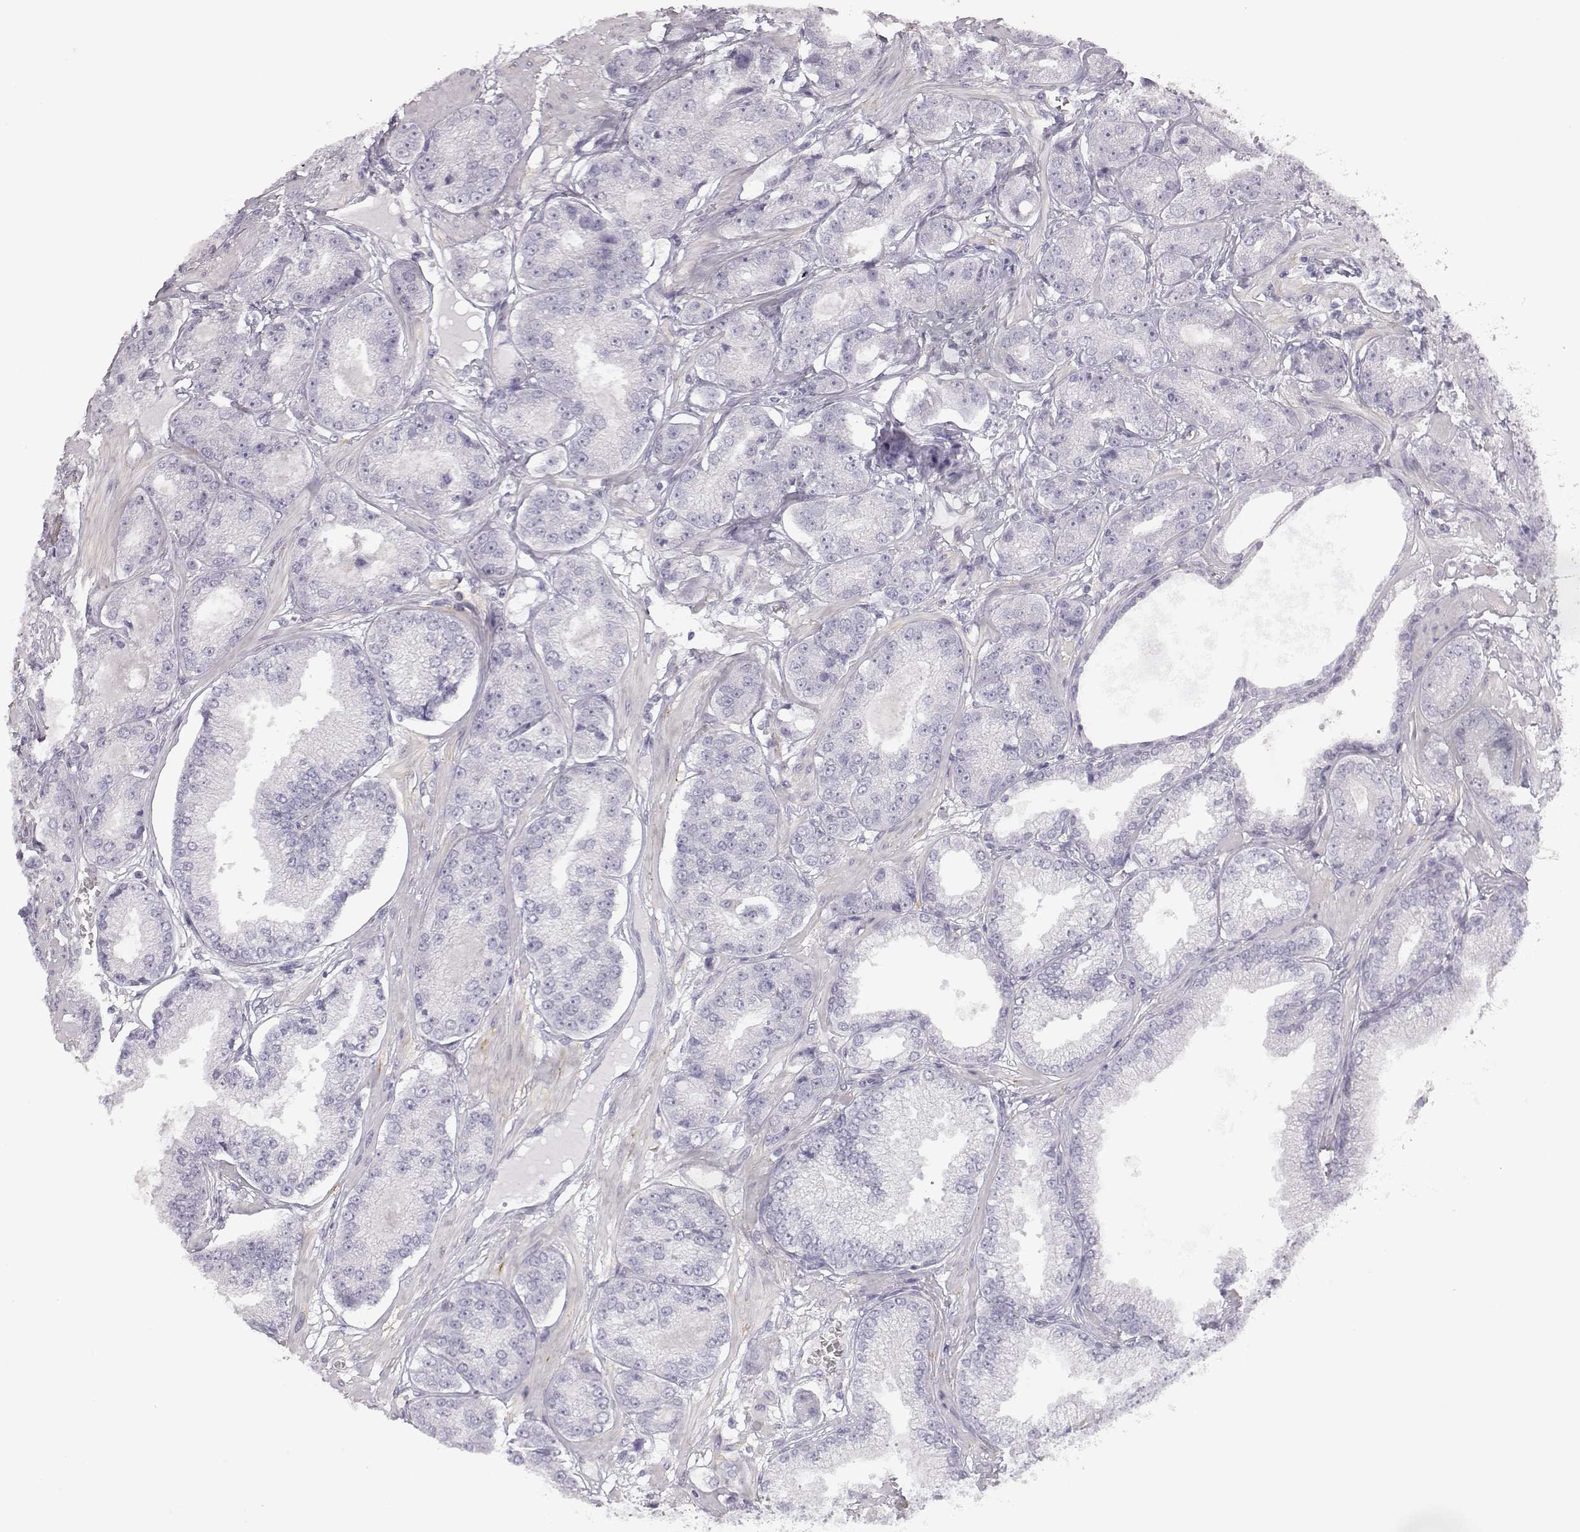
{"staining": {"intensity": "negative", "quantity": "none", "location": "none"}, "tissue": "prostate cancer", "cell_type": "Tumor cells", "image_type": "cancer", "snomed": [{"axis": "morphology", "description": "Adenocarcinoma, NOS"}, {"axis": "topography", "description": "Prostate"}], "caption": "A high-resolution photomicrograph shows IHC staining of adenocarcinoma (prostate), which exhibits no significant positivity in tumor cells.", "gene": "MYCBPAP", "patient": {"sex": "male", "age": 64}}